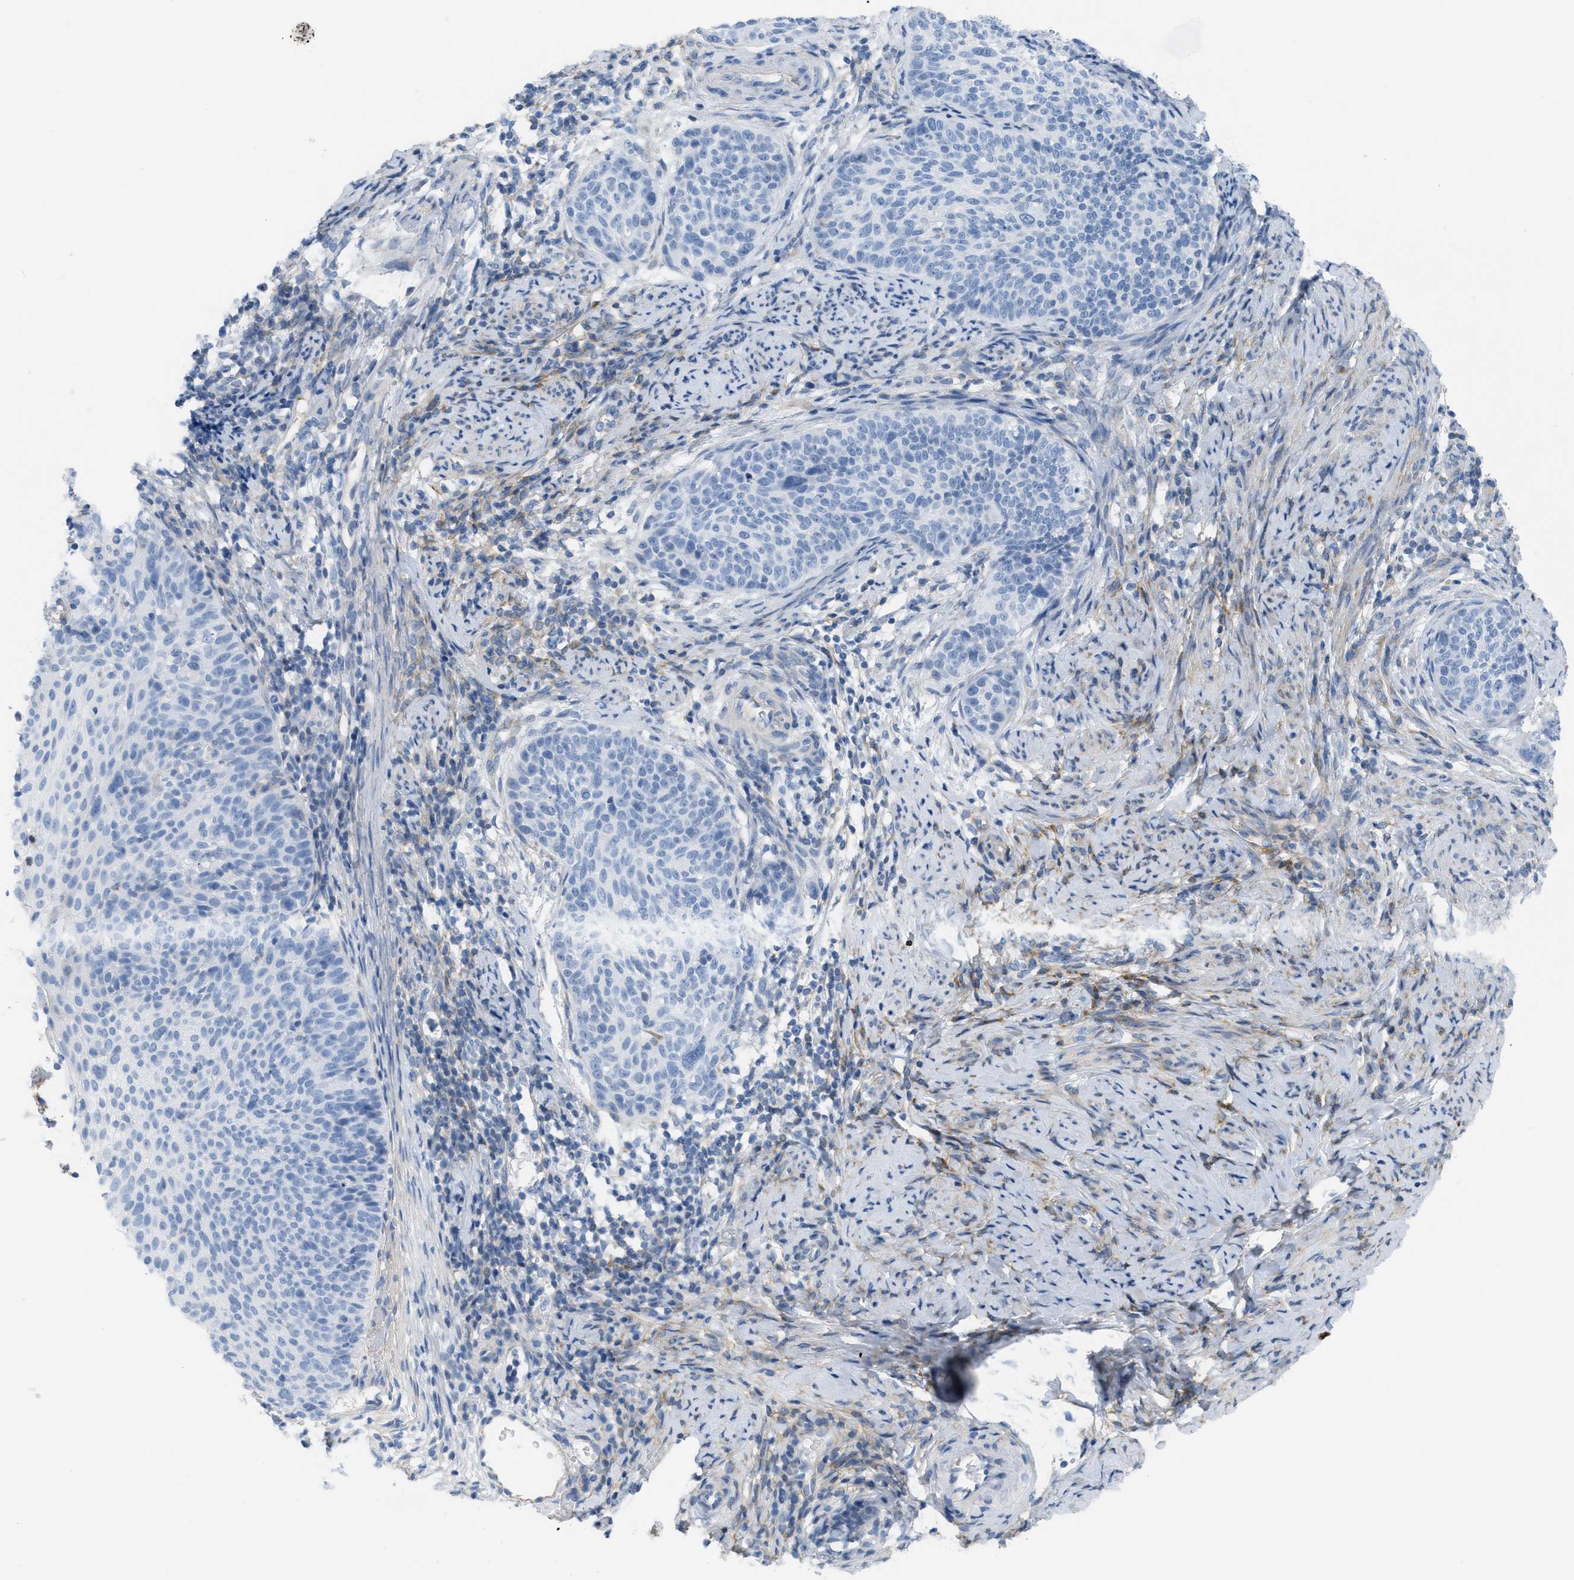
{"staining": {"intensity": "negative", "quantity": "none", "location": "none"}, "tissue": "cervical cancer", "cell_type": "Tumor cells", "image_type": "cancer", "snomed": [{"axis": "morphology", "description": "Squamous cell carcinoma, NOS"}, {"axis": "topography", "description": "Cervix"}], "caption": "This is a histopathology image of immunohistochemistry (IHC) staining of cervical cancer, which shows no positivity in tumor cells.", "gene": "ASGR1", "patient": {"sex": "female", "age": 70}}